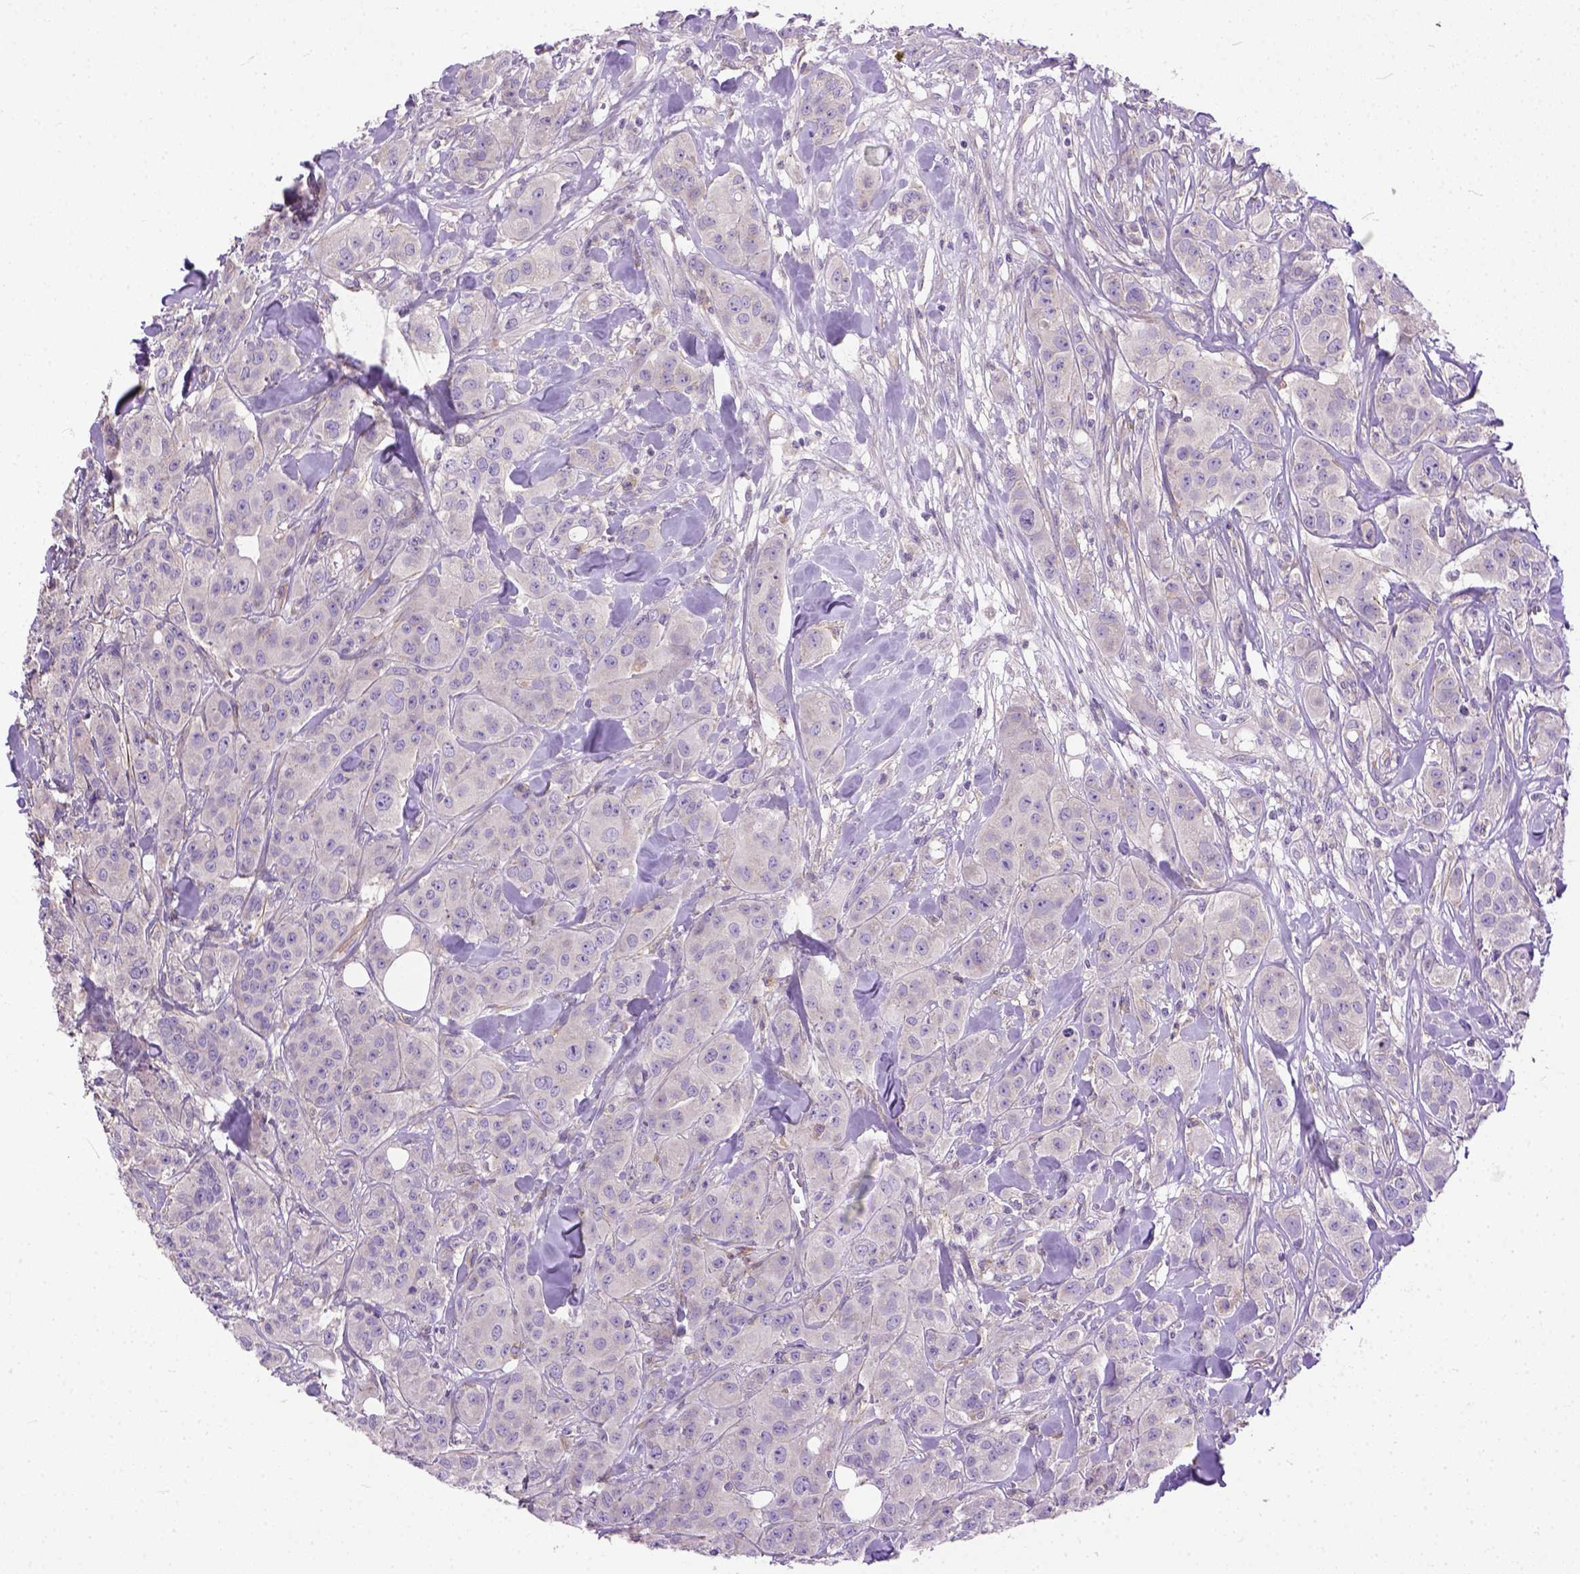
{"staining": {"intensity": "negative", "quantity": "none", "location": "none"}, "tissue": "breast cancer", "cell_type": "Tumor cells", "image_type": "cancer", "snomed": [{"axis": "morphology", "description": "Duct carcinoma"}, {"axis": "topography", "description": "Breast"}], "caption": "Immunohistochemistry of human breast cancer (intraductal carcinoma) reveals no positivity in tumor cells.", "gene": "BANF2", "patient": {"sex": "female", "age": 43}}